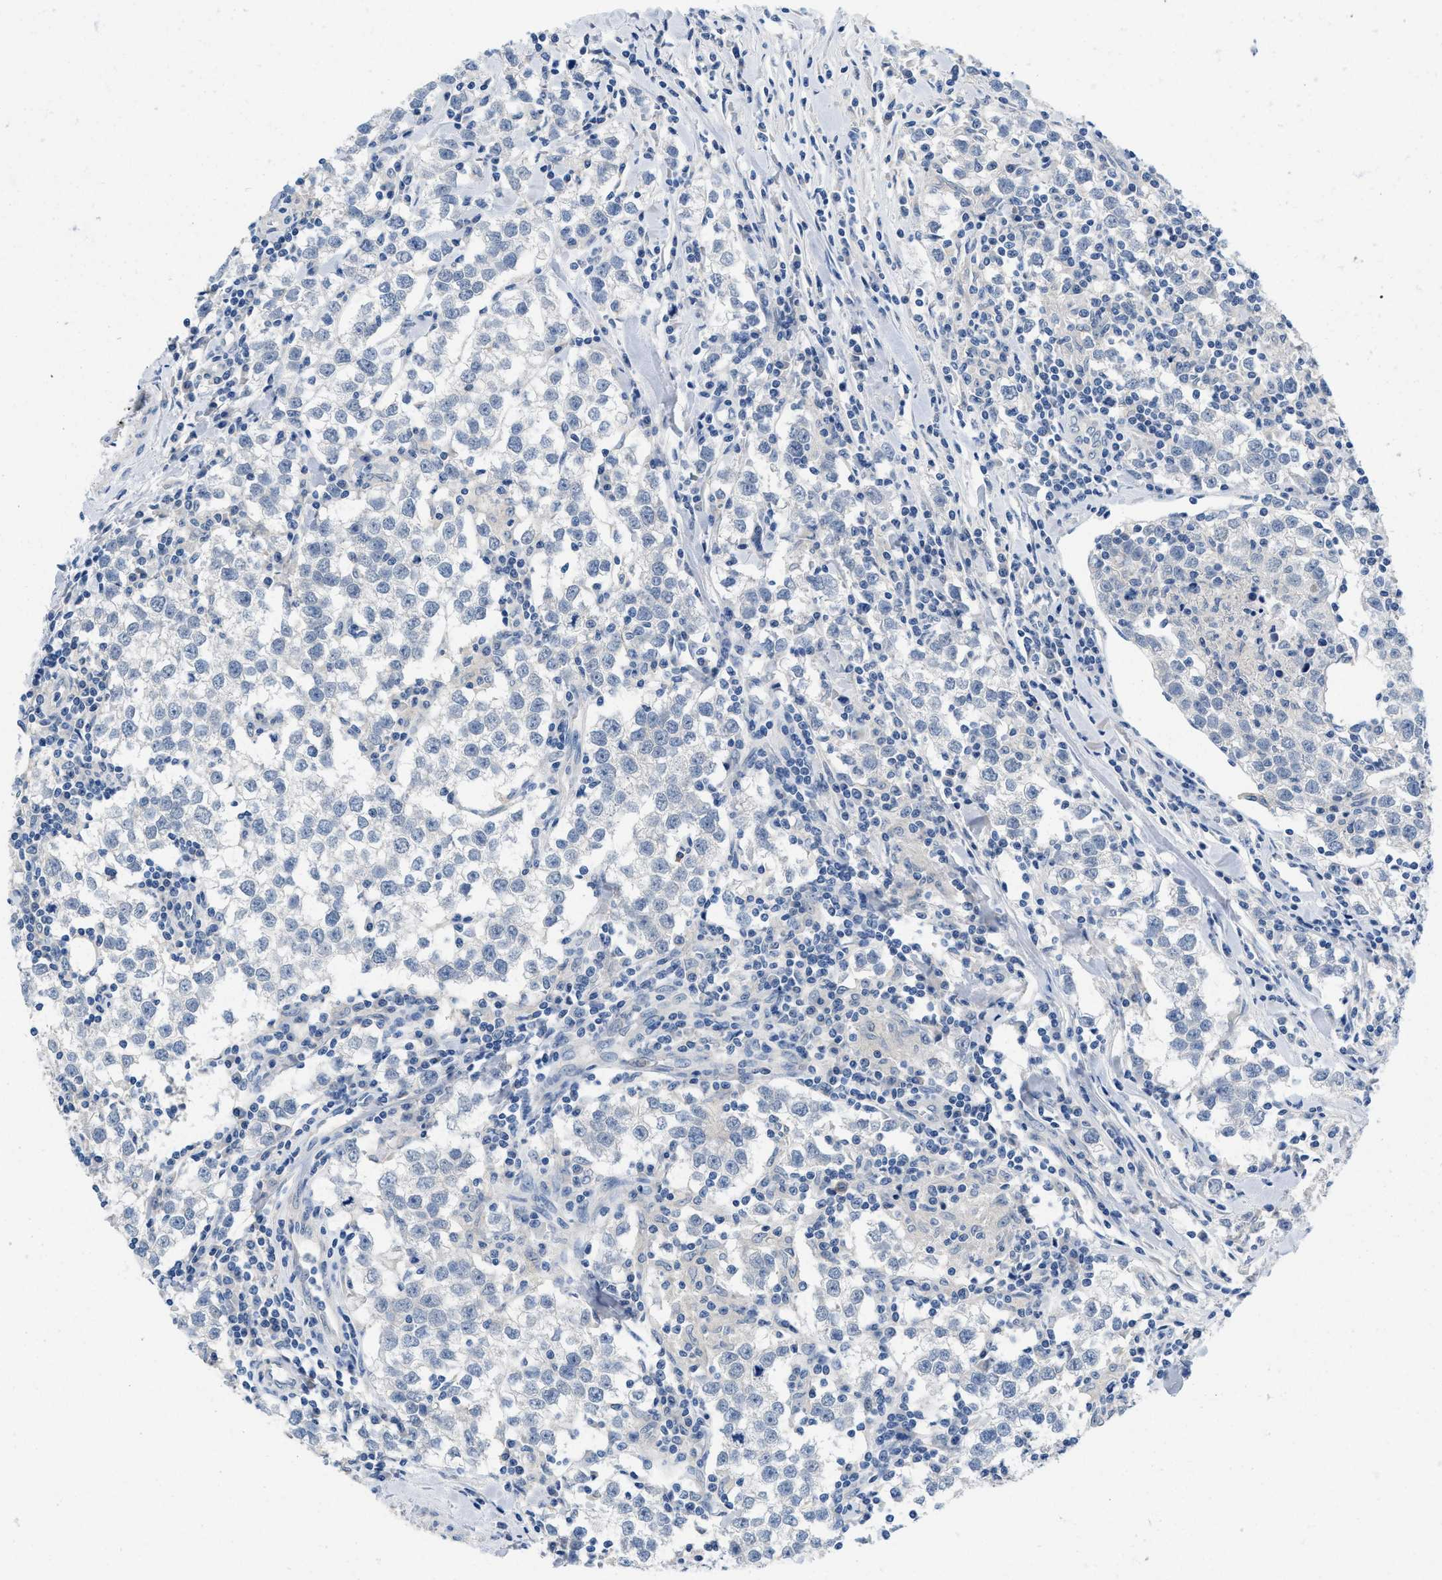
{"staining": {"intensity": "negative", "quantity": "none", "location": "none"}, "tissue": "testis cancer", "cell_type": "Tumor cells", "image_type": "cancer", "snomed": [{"axis": "morphology", "description": "Seminoma, NOS"}, {"axis": "morphology", "description": "Carcinoma, Embryonal, NOS"}, {"axis": "topography", "description": "Testis"}], "caption": "Immunohistochemistry micrograph of embryonal carcinoma (testis) stained for a protein (brown), which reveals no positivity in tumor cells.", "gene": "PYY", "patient": {"sex": "male", "age": 36}}